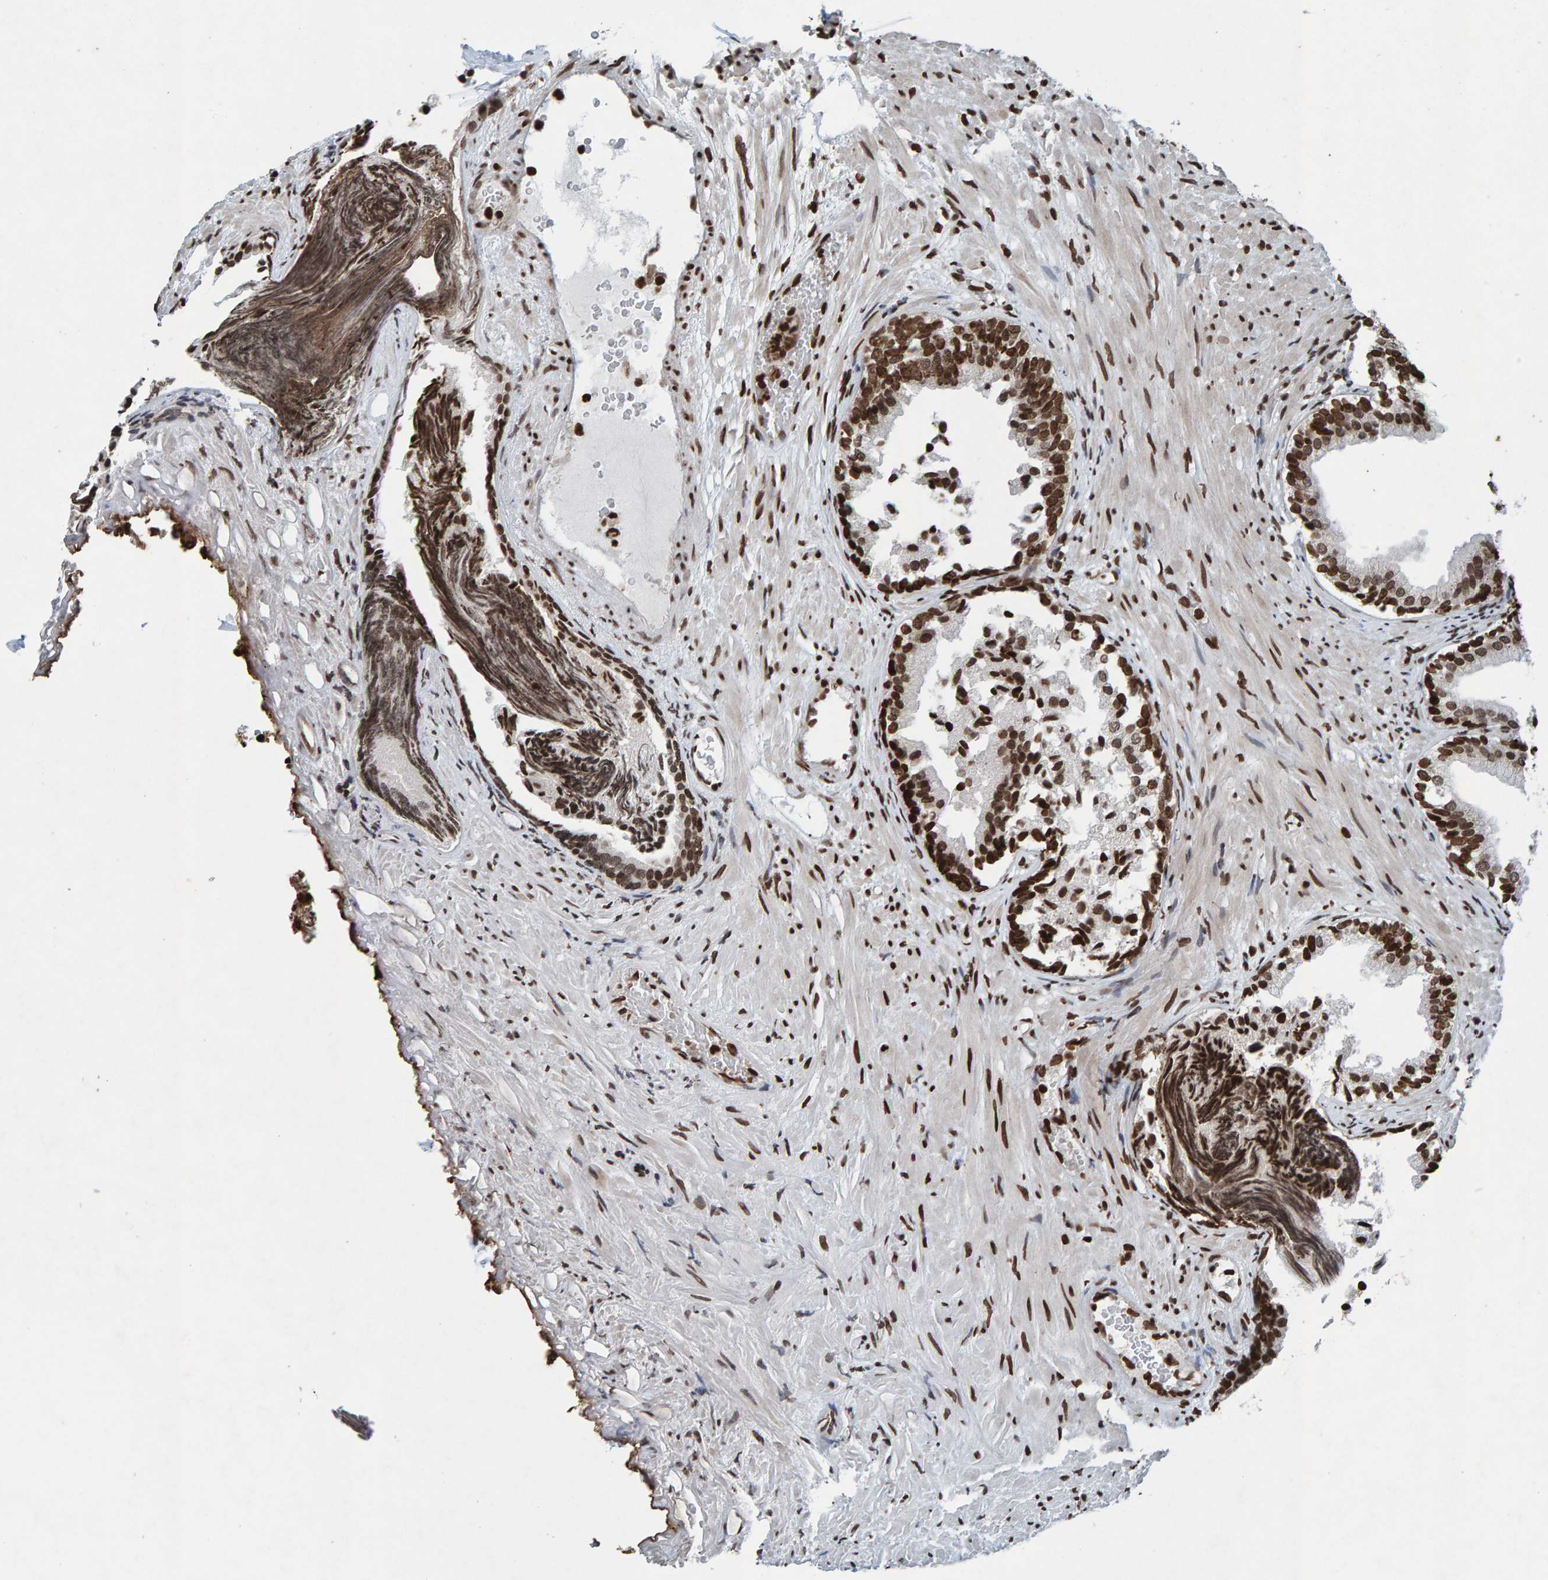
{"staining": {"intensity": "strong", "quantity": "25%-75%", "location": "nuclear"}, "tissue": "prostate", "cell_type": "Glandular cells", "image_type": "normal", "snomed": [{"axis": "morphology", "description": "Normal tissue, NOS"}, {"axis": "topography", "description": "Prostate"}], "caption": "Protein analysis of normal prostate exhibits strong nuclear positivity in about 25%-75% of glandular cells.", "gene": "H2AZ1", "patient": {"sex": "male", "age": 76}}